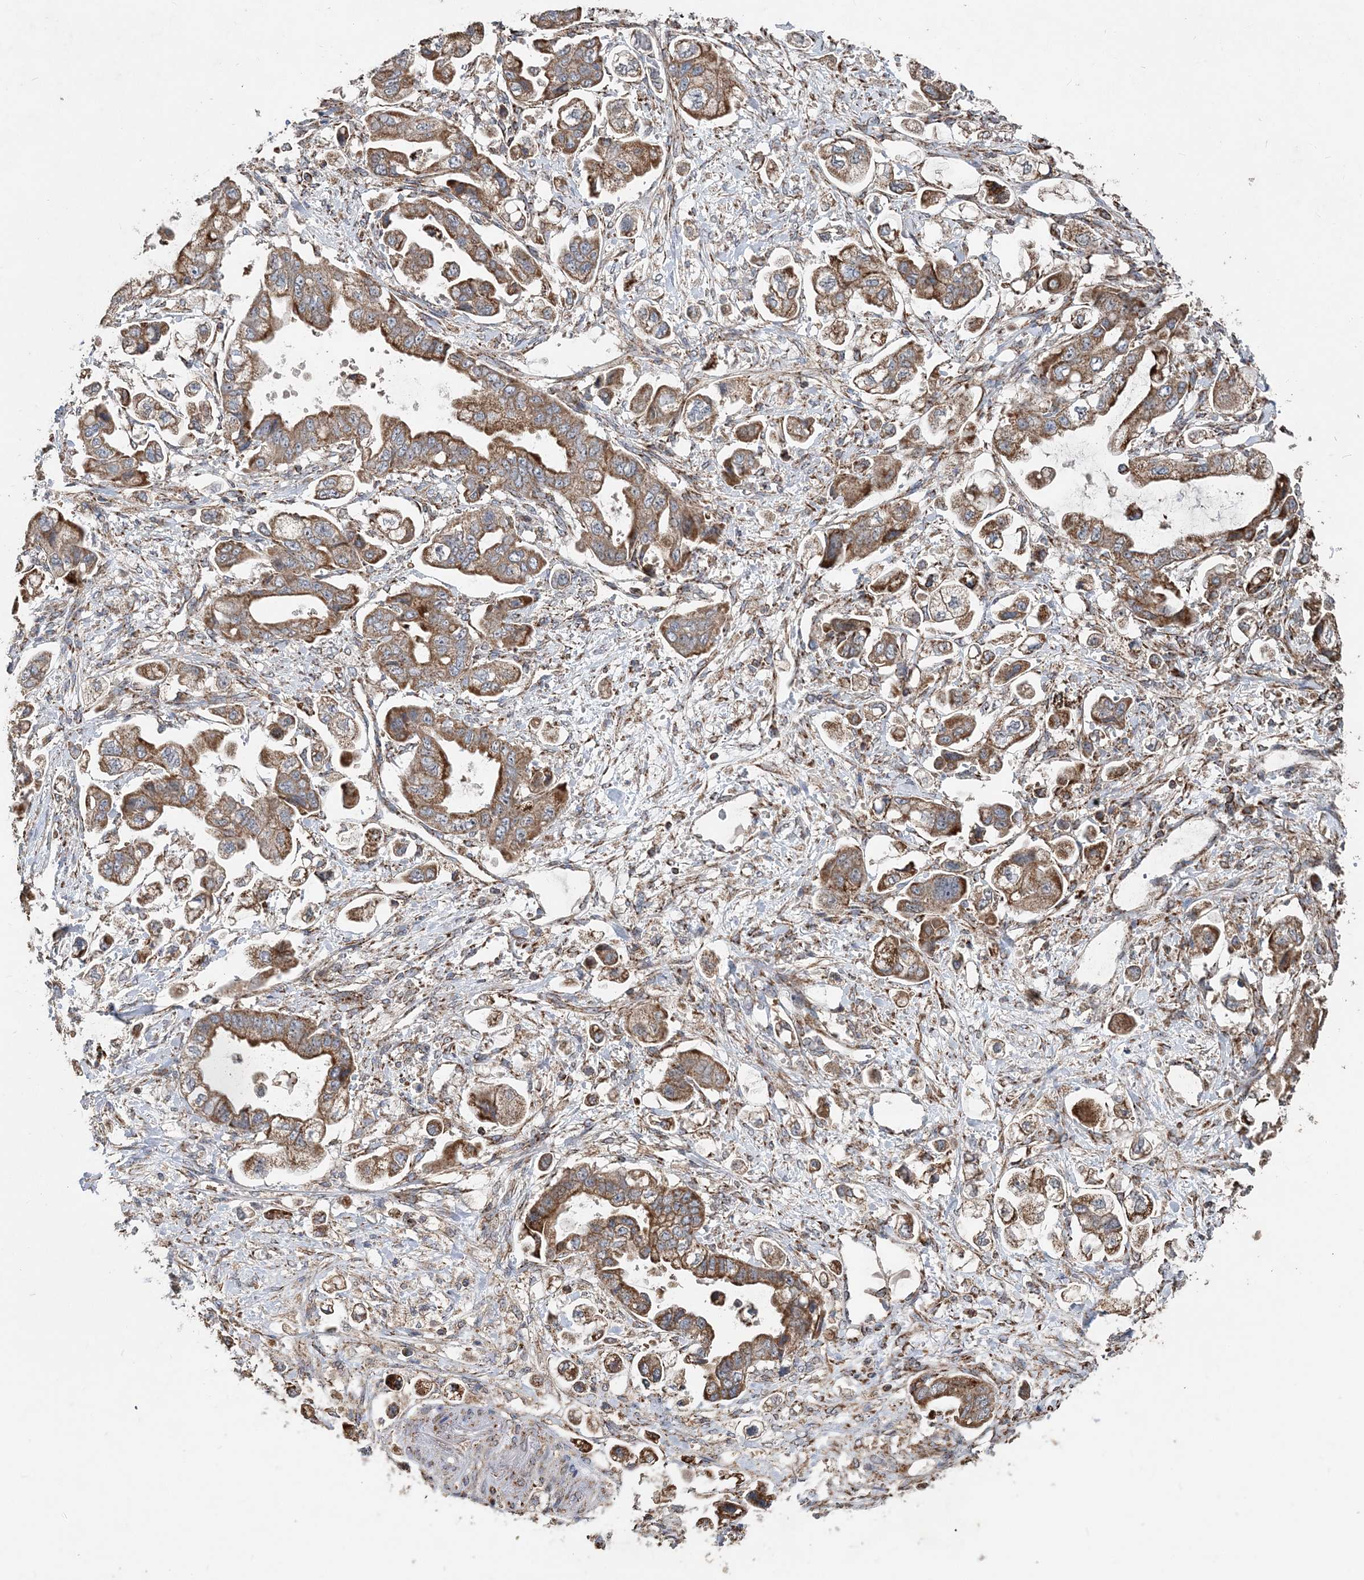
{"staining": {"intensity": "moderate", "quantity": ">75%", "location": "cytoplasmic/membranous"}, "tissue": "stomach cancer", "cell_type": "Tumor cells", "image_type": "cancer", "snomed": [{"axis": "morphology", "description": "Adenocarcinoma, NOS"}, {"axis": "topography", "description": "Stomach"}], "caption": "Brown immunohistochemical staining in human stomach adenocarcinoma demonstrates moderate cytoplasmic/membranous staining in about >75% of tumor cells.", "gene": "POC5", "patient": {"sex": "male", "age": 62}}